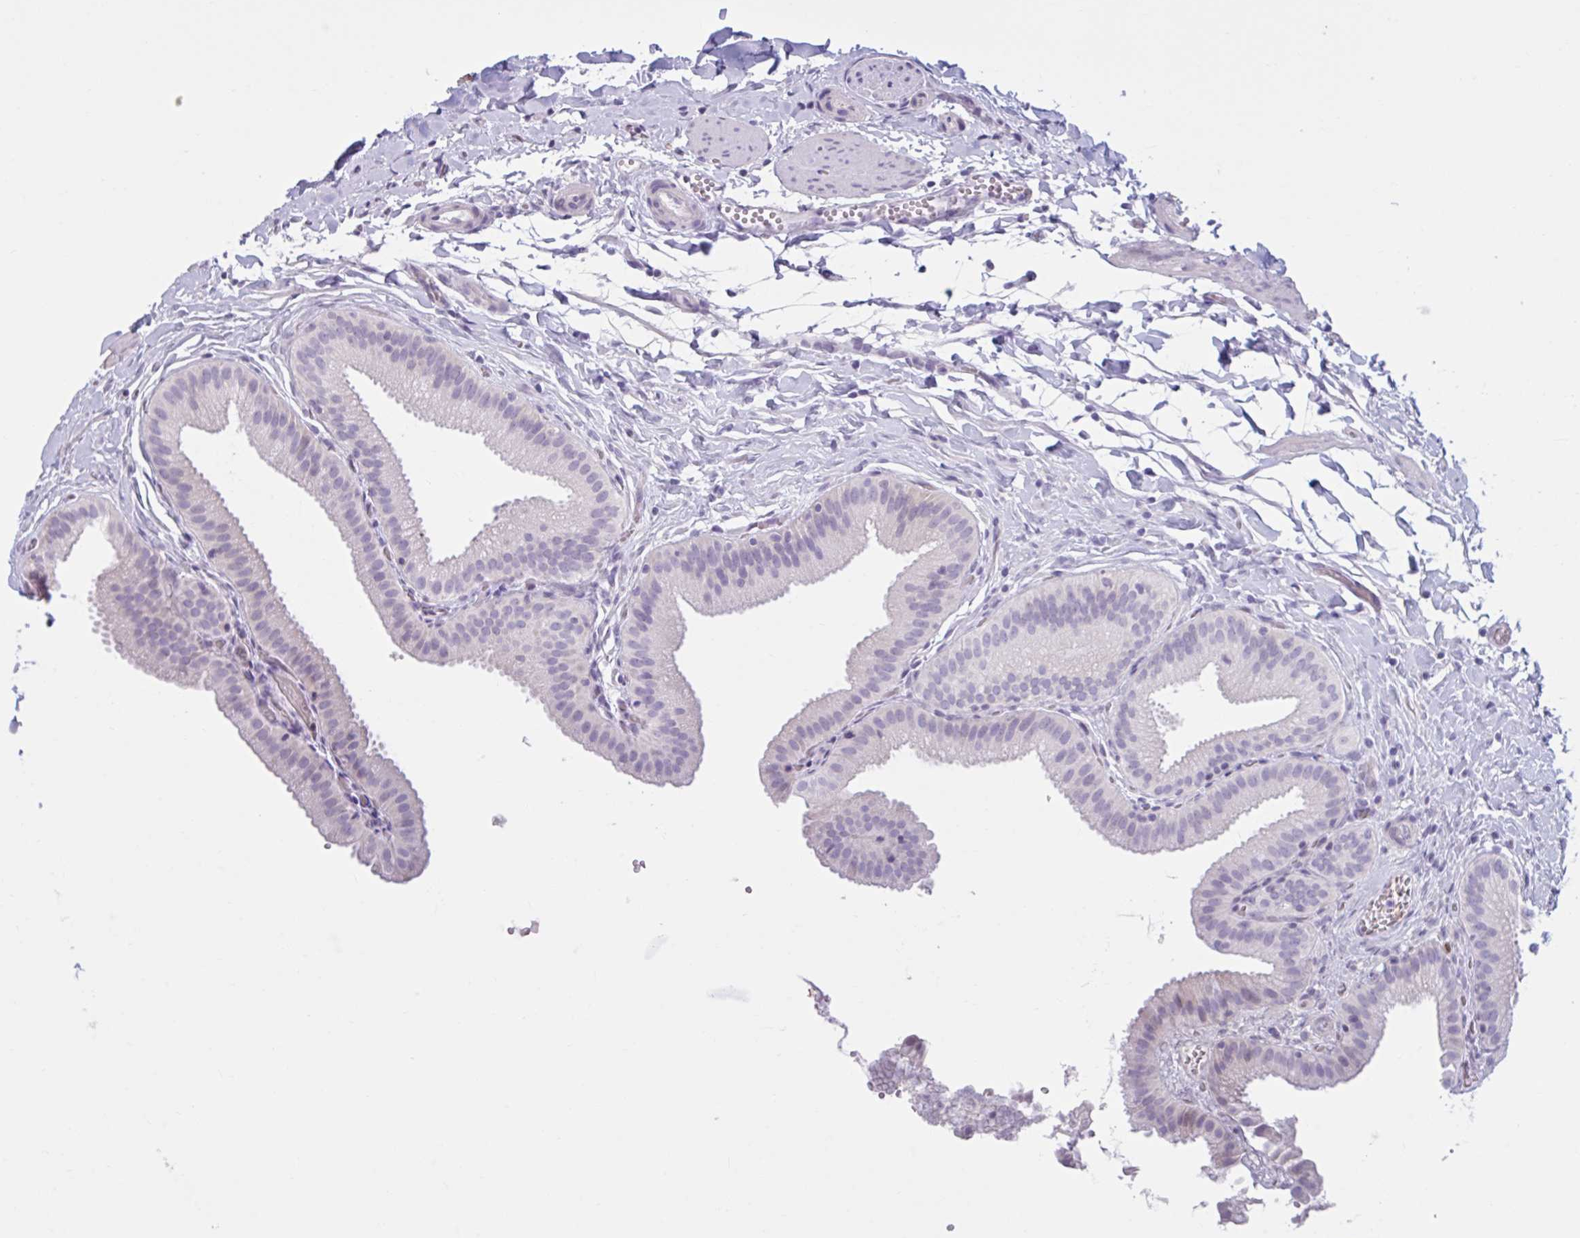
{"staining": {"intensity": "negative", "quantity": "none", "location": "none"}, "tissue": "gallbladder", "cell_type": "Glandular cells", "image_type": "normal", "snomed": [{"axis": "morphology", "description": "Normal tissue, NOS"}, {"axis": "topography", "description": "Gallbladder"}], "caption": "There is no significant staining in glandular cells of gallbladder. (DAB (3,3'-diaminobenzidine) immunohistochemistry with hematoxylin counter stain).", "gene": "CEP120", "patient": {"sex": "female", "age": 63}}